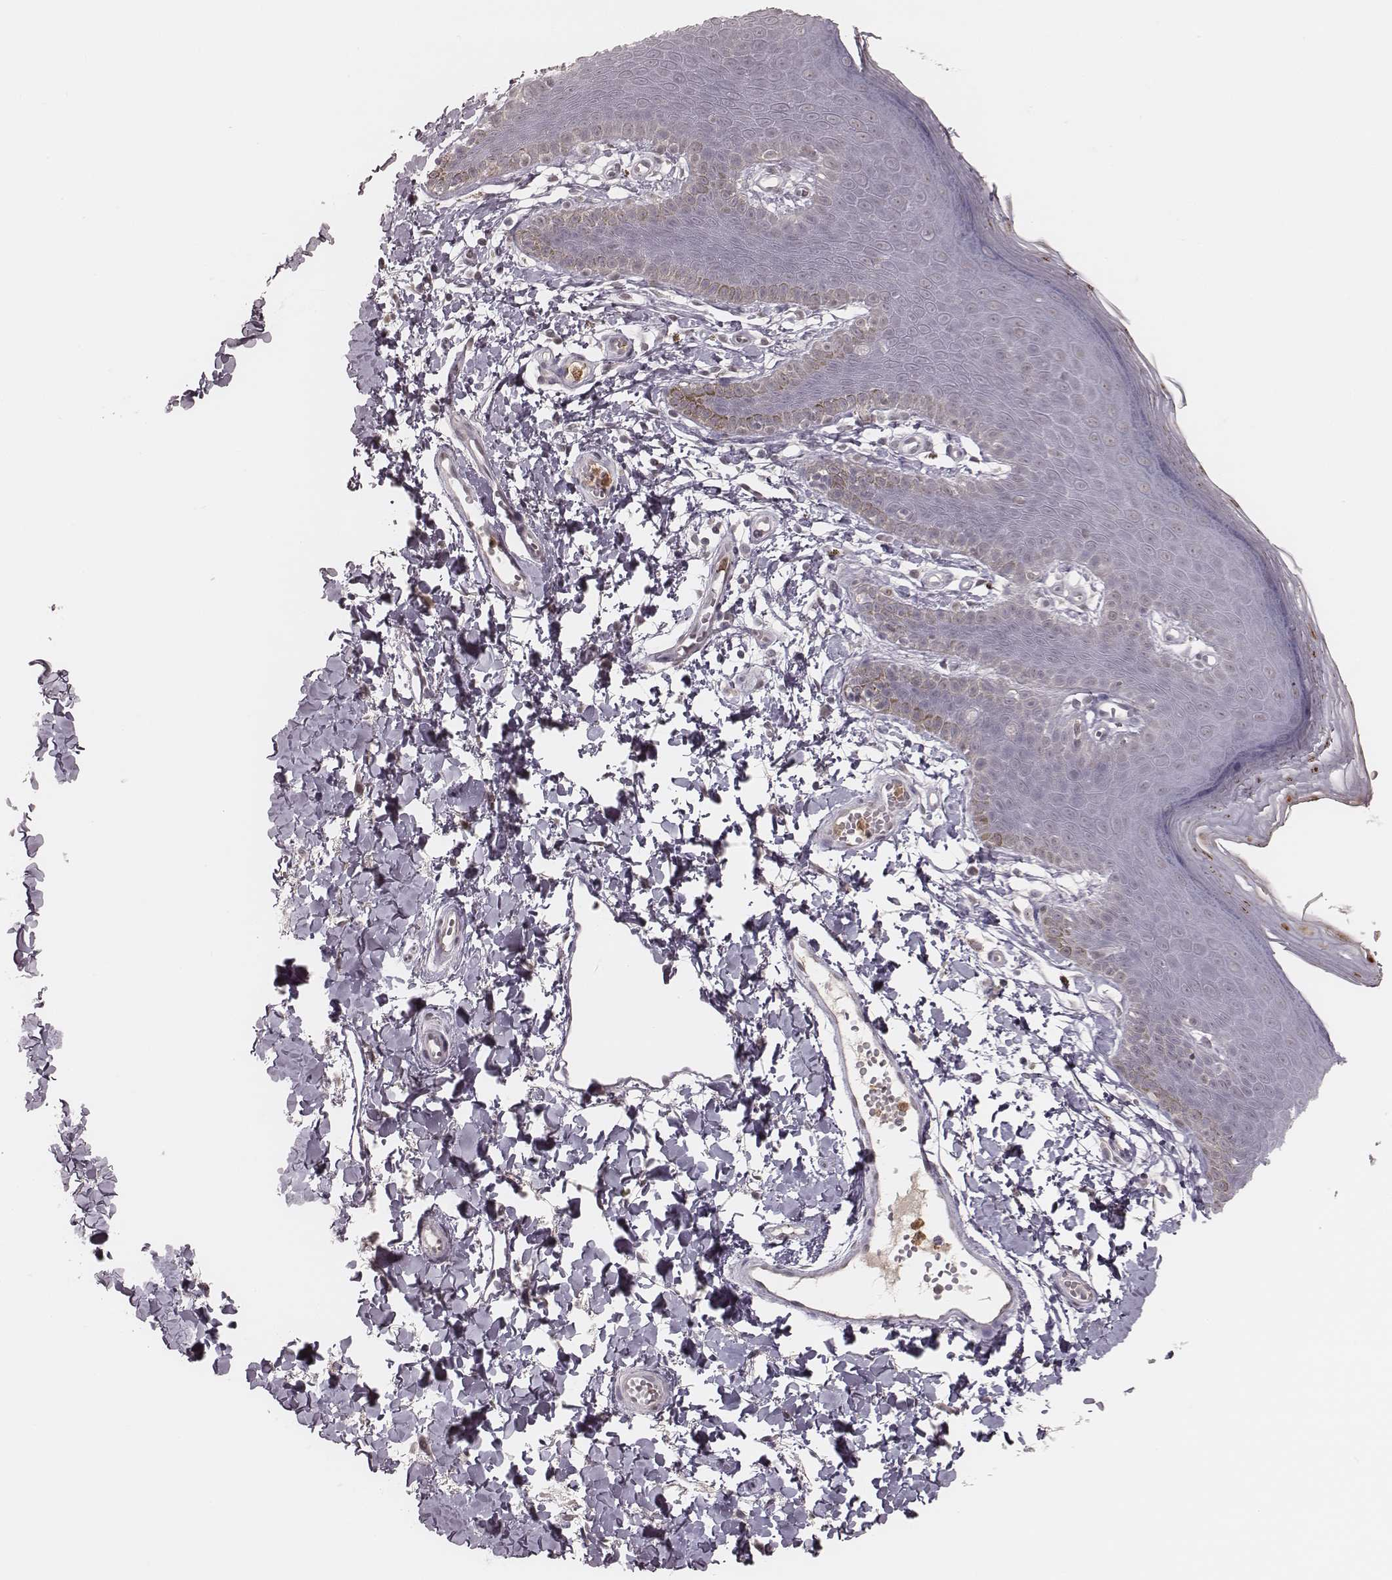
{"staining": {"intensity": "negative", "quantity": "none", "location": "none"}, "tissue": "skin", "cell_type": "Epidermal cells", "image_type": "normal", "snomed": [{"axis": "morphology", "description": "Normal tissue, NOS"}, {"axis": "topography", "description": "Anal"}], "caption": "Immunohistochemical staining of benign skin exhibits no significant positivity in epidermal cells. (Brightfield microscopy of DAB immunohistochemistry (IHC) at high magnification).", "gene": "KITLG", "patient": {"sex": "male", "age": 53}}